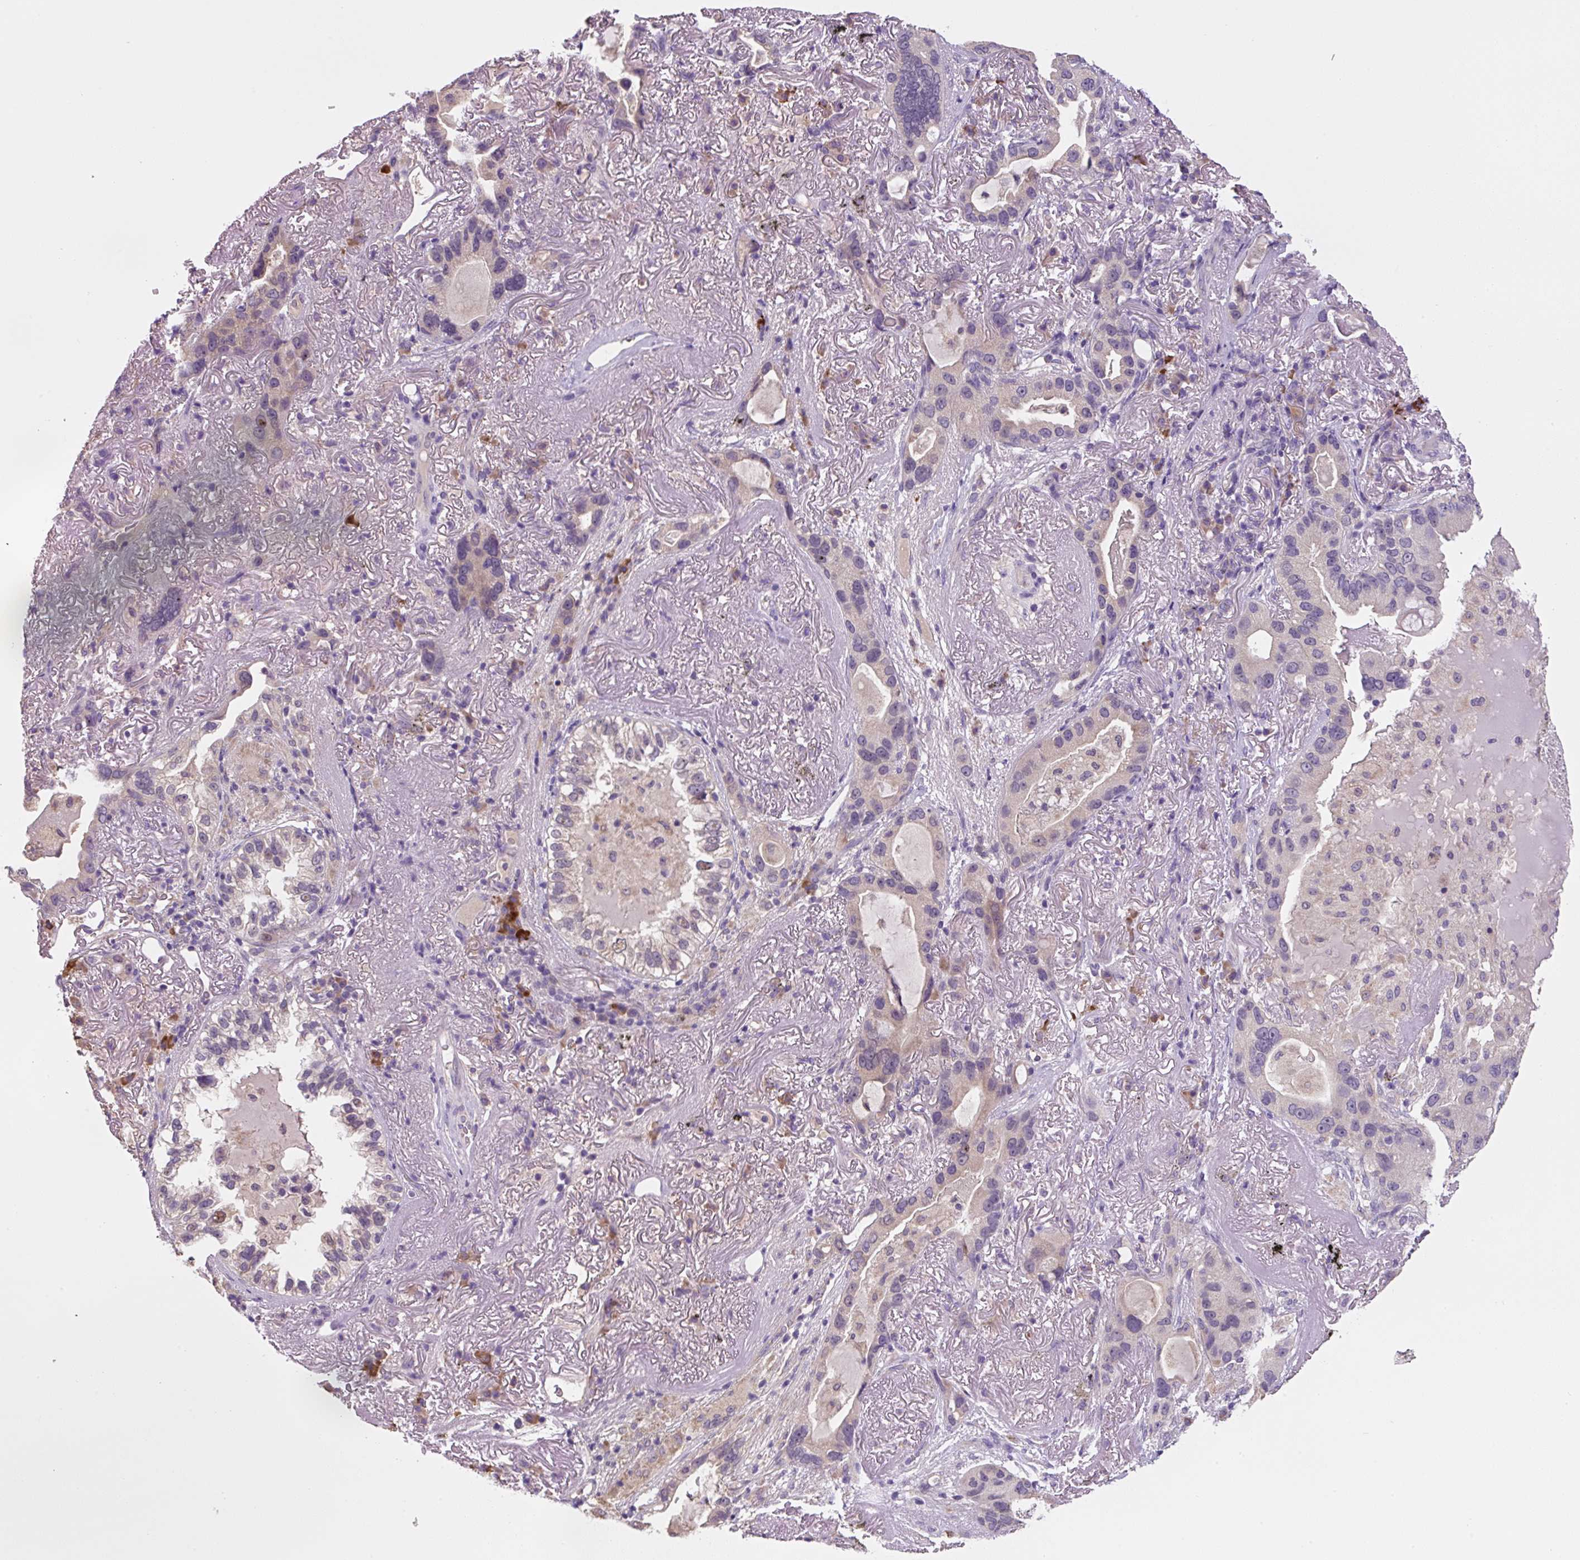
{"staining": {"intensity": "weak", "quantity": "<25%", "location": "cytoplasmic/membranous"}, "tissue": "lung cancer", "cell_type": "Tumor cells", "image_type": "cancer", "snomed": [{"axis": "morphology", "description": "Adenocarcinoma, NOS"}, {"axis": "topography", "description": "Lung"}], "caption": "Tumor cells are negative for brown protein staining in lung cancer (adenocarcinoma).", "gene": "FZD5", "patient": {"sex": "female", "age": 69}}